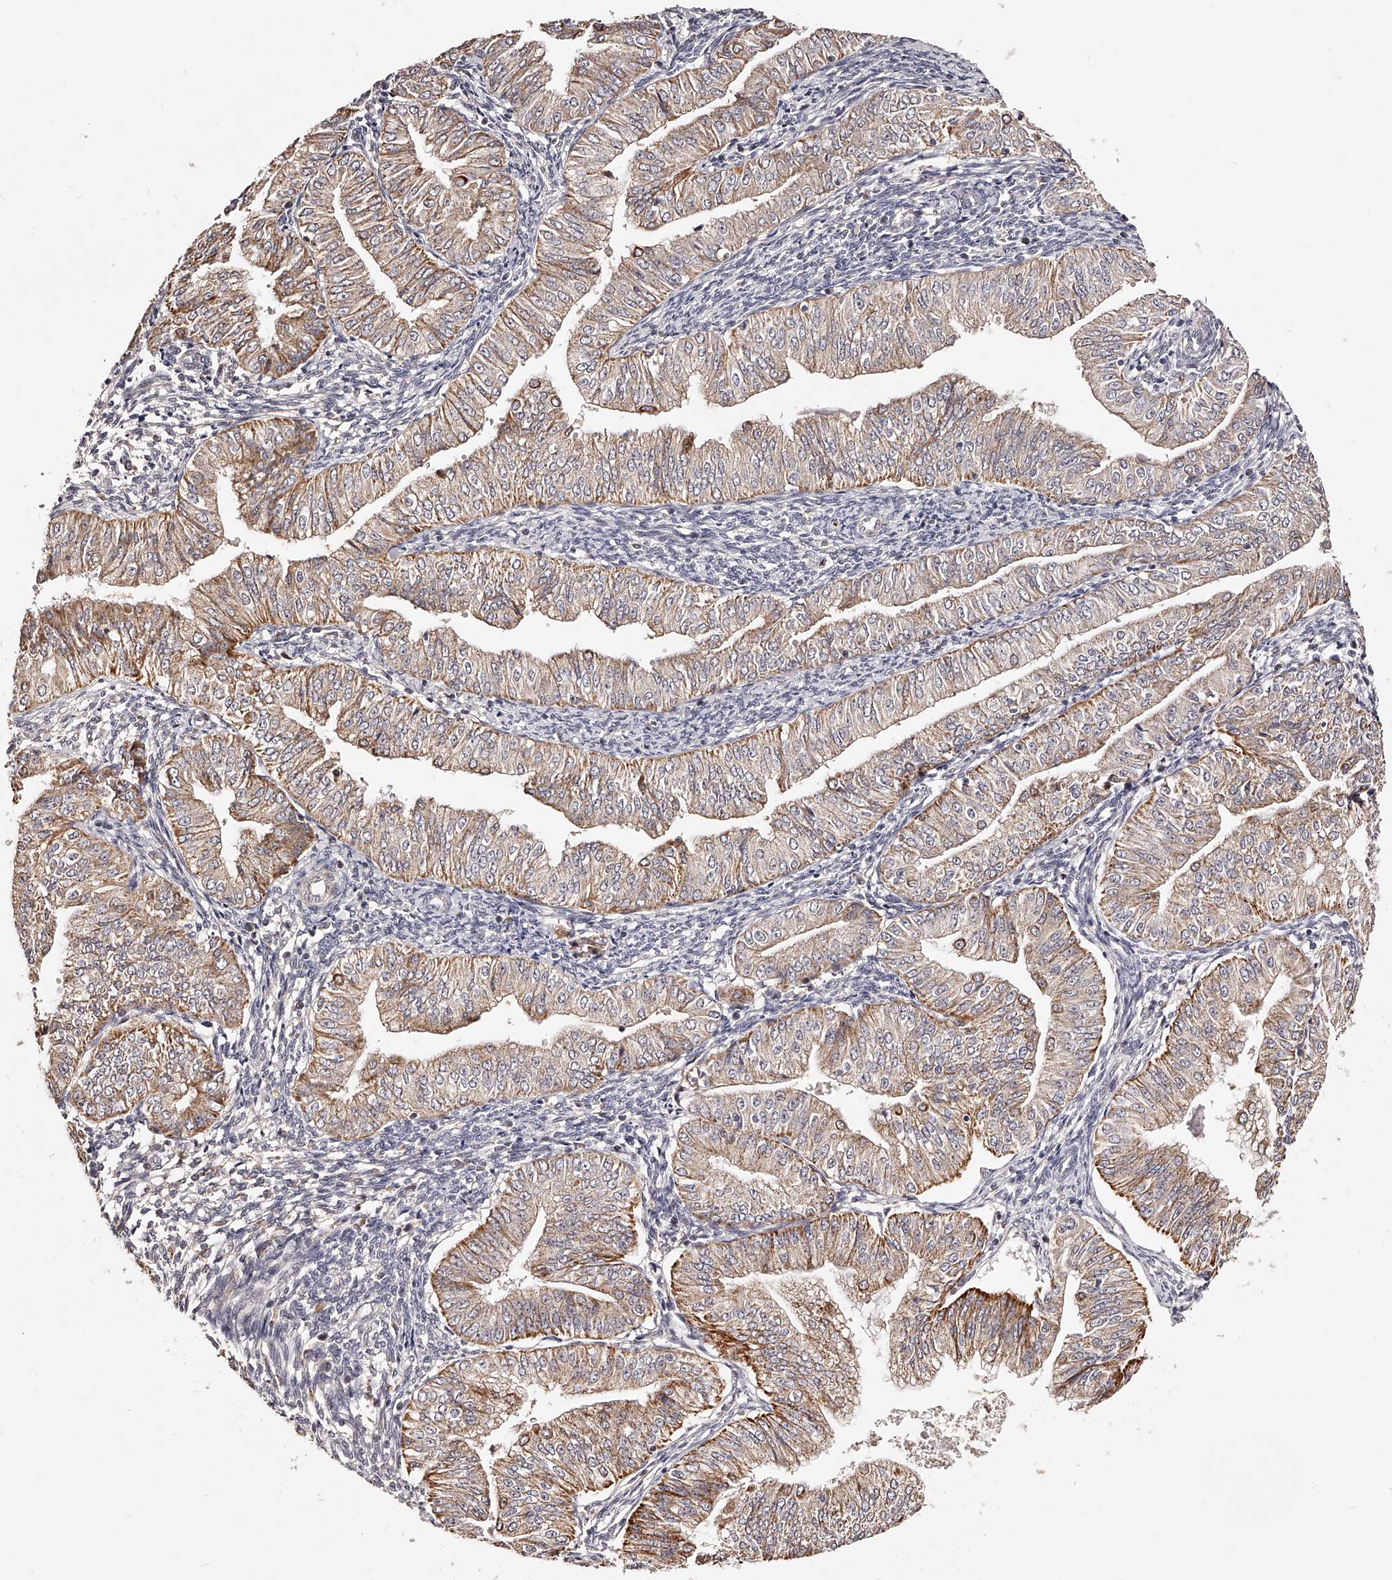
{"staining": {"intensity": "moderate", "quantity": "25%-75%", "location": "cytoplasmic/membranous"}, "tissue": "endometrial cancer", "cell_type": "Tumor cells", "image_type": "cancer", "snomed": [{"axis": "morphology", "description": "Normal tissue, NOS"}, {"axis": "morphology", "description": "Adenocarcinoma, NOS"}, {"axis": "topography", "description": "Endometrium"}], "caption": "Tumor cells demonstrate medium levels of moderate cytoplasmic/membranous positivity in approximately 25%-75% of cells in human endometrial cancer. The staining was performed using DAB (3,3'-diaminobenzidine) to visualize the protein expression in brown, while the nuclei were stained in blue with hematoxylin (Magnification: 20x).", "gene": "ZNF502", "patient": {"sex": "female", "age": 53}}